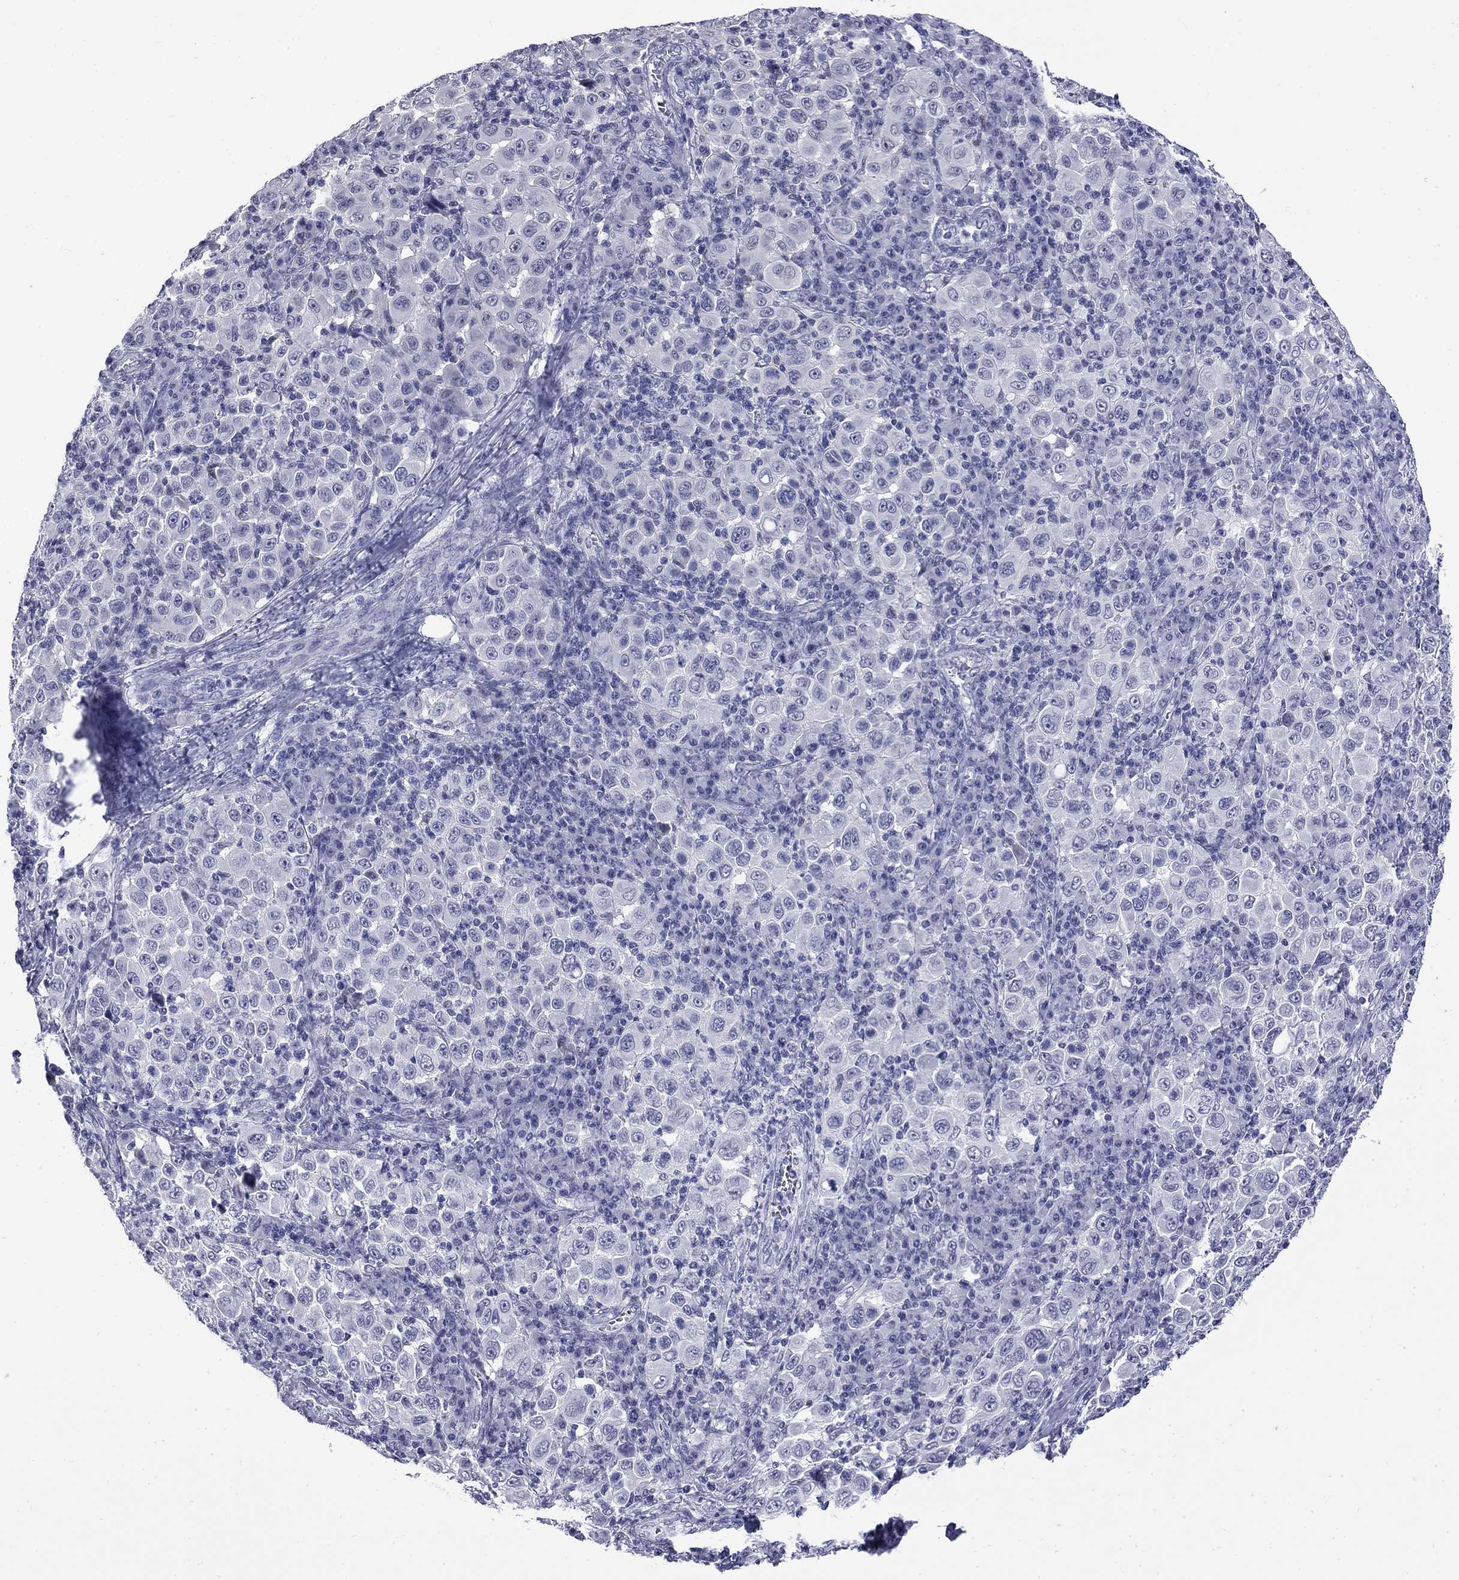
{"staining": {"intensity": "negative", "quantity": "none", "location": "none"}, "tissue": "melanoma", "cell_type": "Tumor cells", "image_type": "cancer", "snomed": [{"axis": "morphology", "description": "Malignant melanoma, NOS"}, {"axis": "topography", "description": "Skin"}], "caption": "High magnification brightfield microscopy of malignant melanoma stained with DAB (brown) and counterstained with hematoxylin (blue): tumor cells show no significant staining.", "gene": "MGARP", "patient": {"sex": "female", "age": 57}}